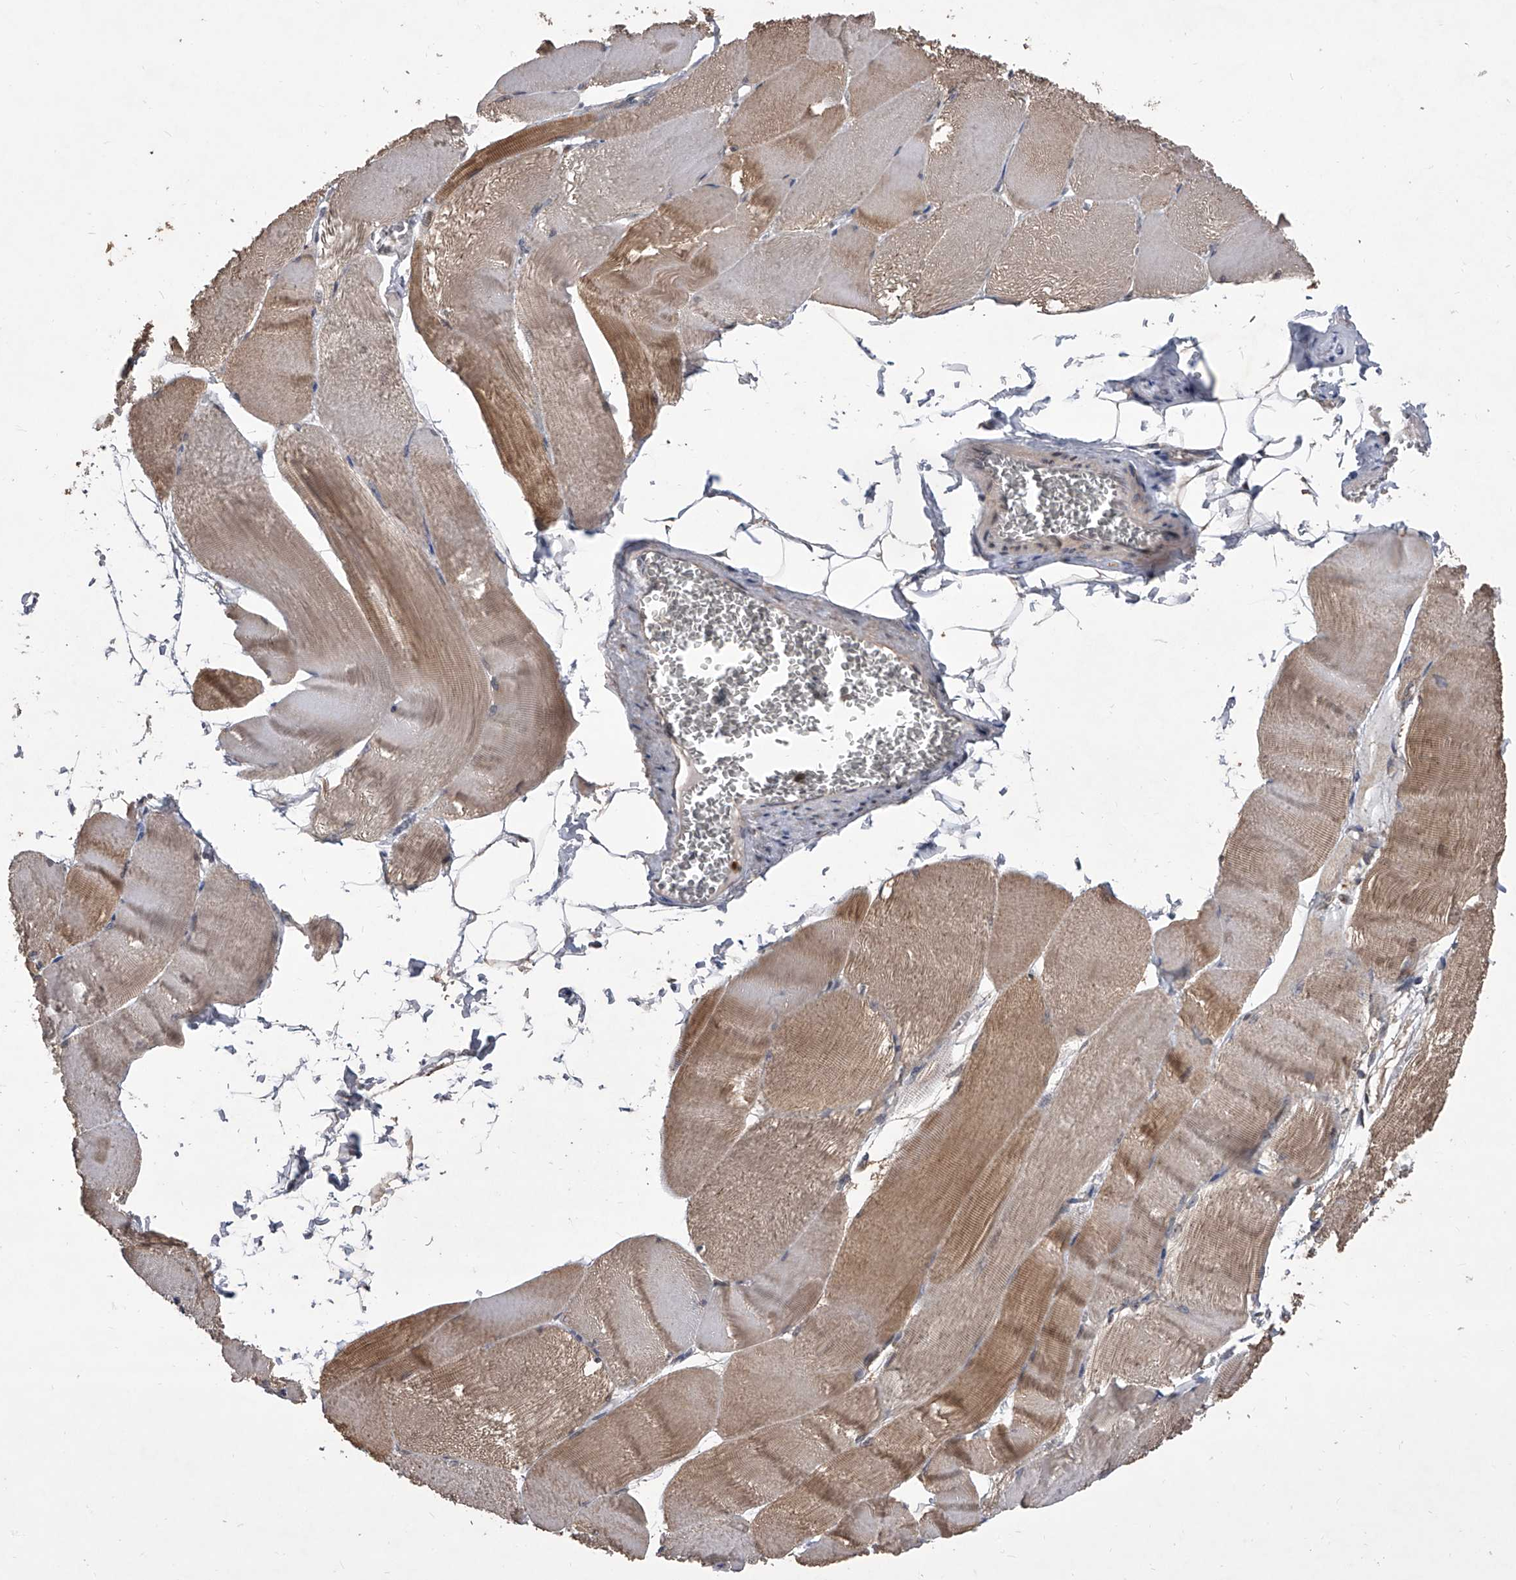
{"staining": {"intensity": "moderate", "quantity": "25%-75%", "location": "cytoplasmic/membranous"}, "tissue": "skeletal muscle", "cell_type": "Myocytes", "image_type": "normal", "snomed": [{"axis": "morphology", "description": "Normal tissue, NOS"}, {"axis": "morphology", "description": "Basal cell carcinoma"}, {"axis": "topography", "description": "Skeletal muscle"}], "caption": "Immunohistochemical staining of benign human skeletal muscle shows 25%-75% levels of moderate cytoplasmic/membranous protein expression in approximately 25%-75% of myocytes.", "gene": "BHLHE23", "patient": {"sex": "female", "age": 64}}